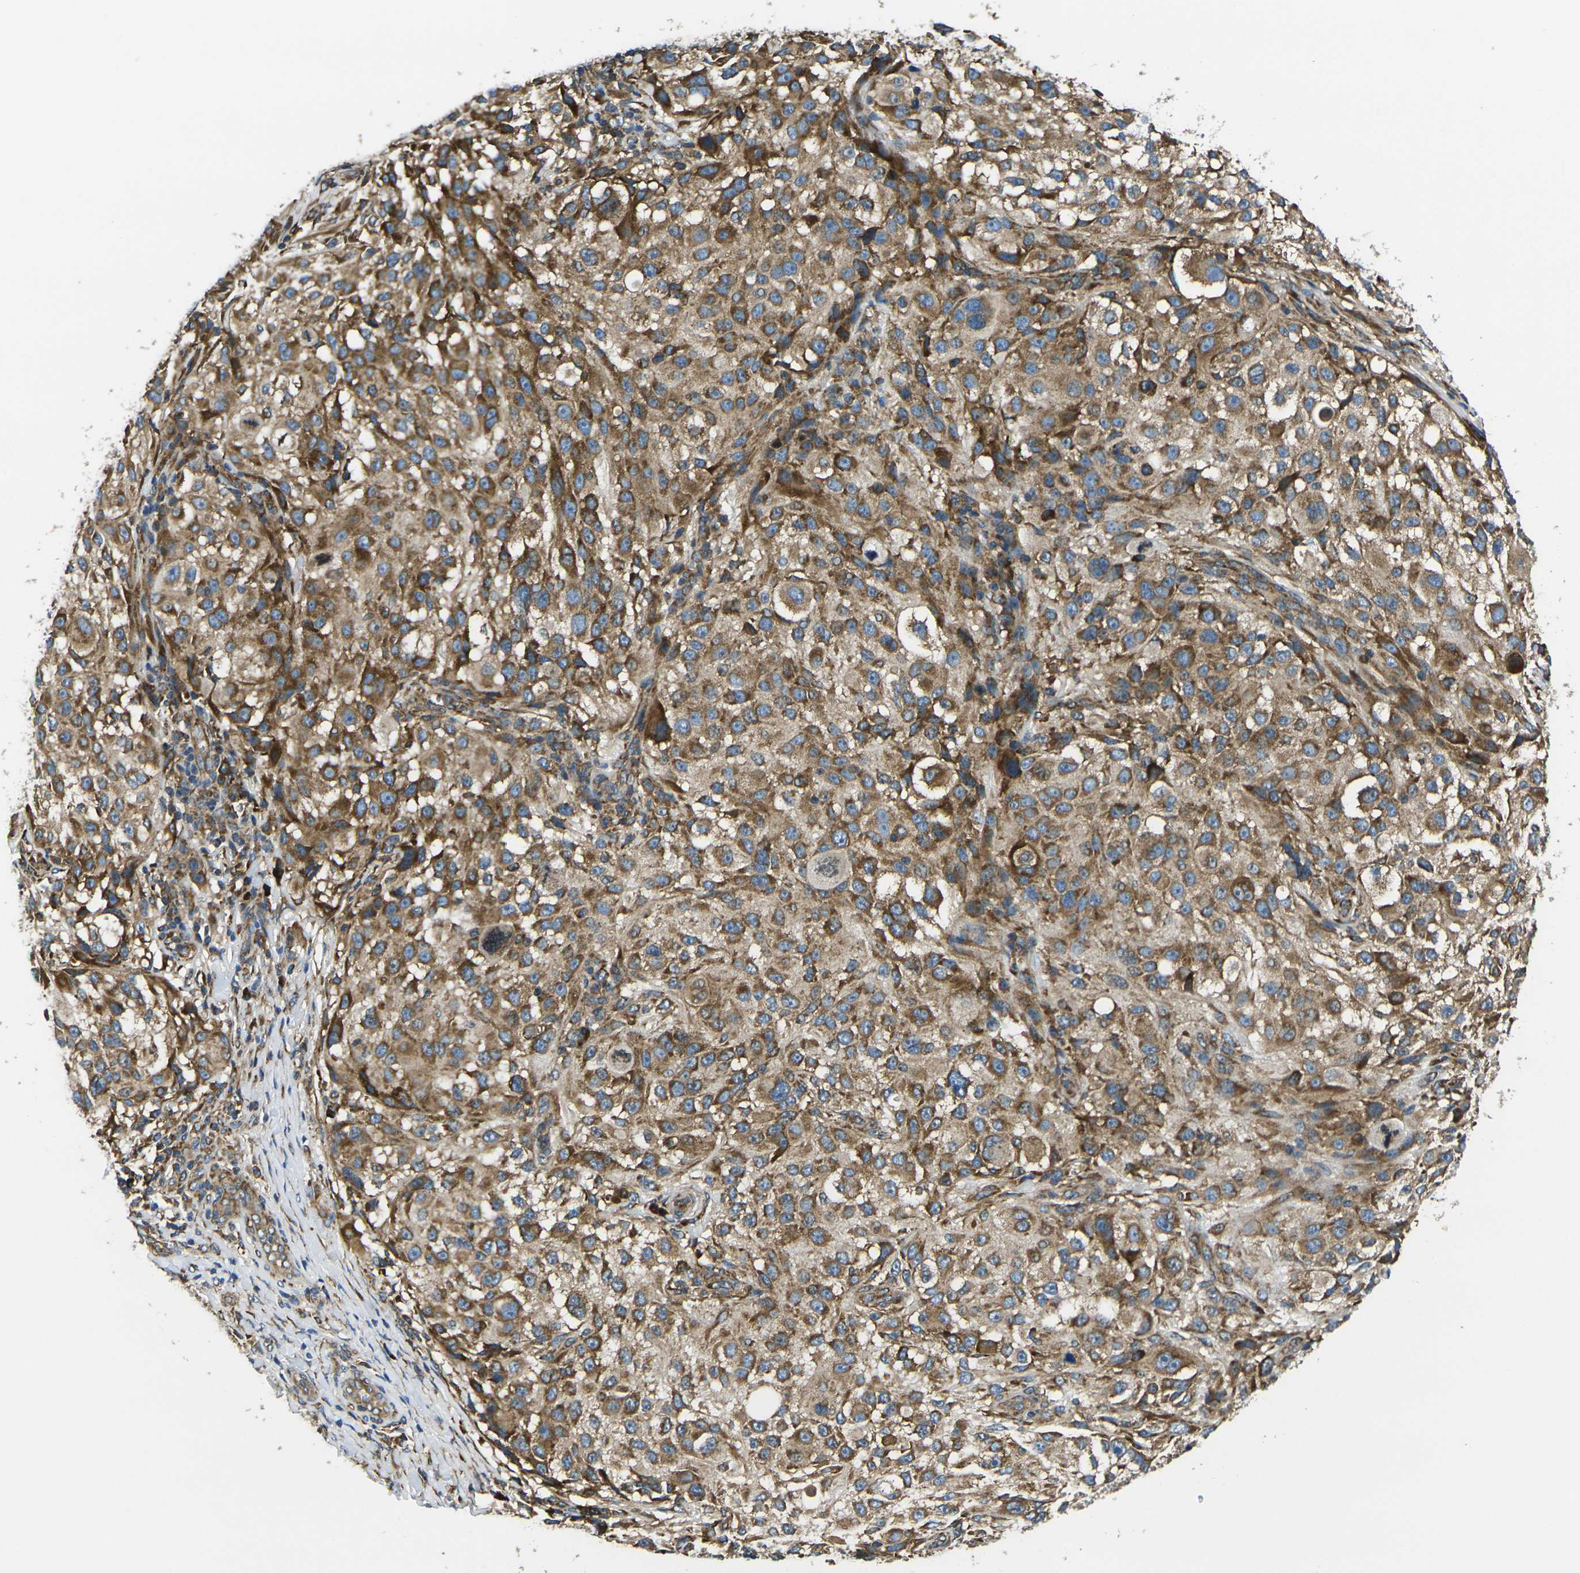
{"staining": {"intensity": "moderate", "quantity": ">75%", "location": "cytoplasmic/membranous"}, "tissue": "melanoma", "cell_type": "Tumor cells", "image_type": "cancer", "snomed": [{"axis": "morphology", "description": "Necrosis, NOS"}, {"axis": "morphology", "description": "Malignant melanoma, NOS"}, {"axis": "topography", "description": "Skin"}], "caption": "Immunohistochemistry staining of melanoma, which exhibits medium levels of moderate cytoplasmic/membranous staining in approximately >75% of tumor cells indicating moderate cytoplasmic/membranous protein positivity. The staining was performed using DAB (brown) for protein detection and nuclei were counterstained in hematoxylin (blue).", "gene": "RPSA", "patient": {"sex": "female", "age": 87}}